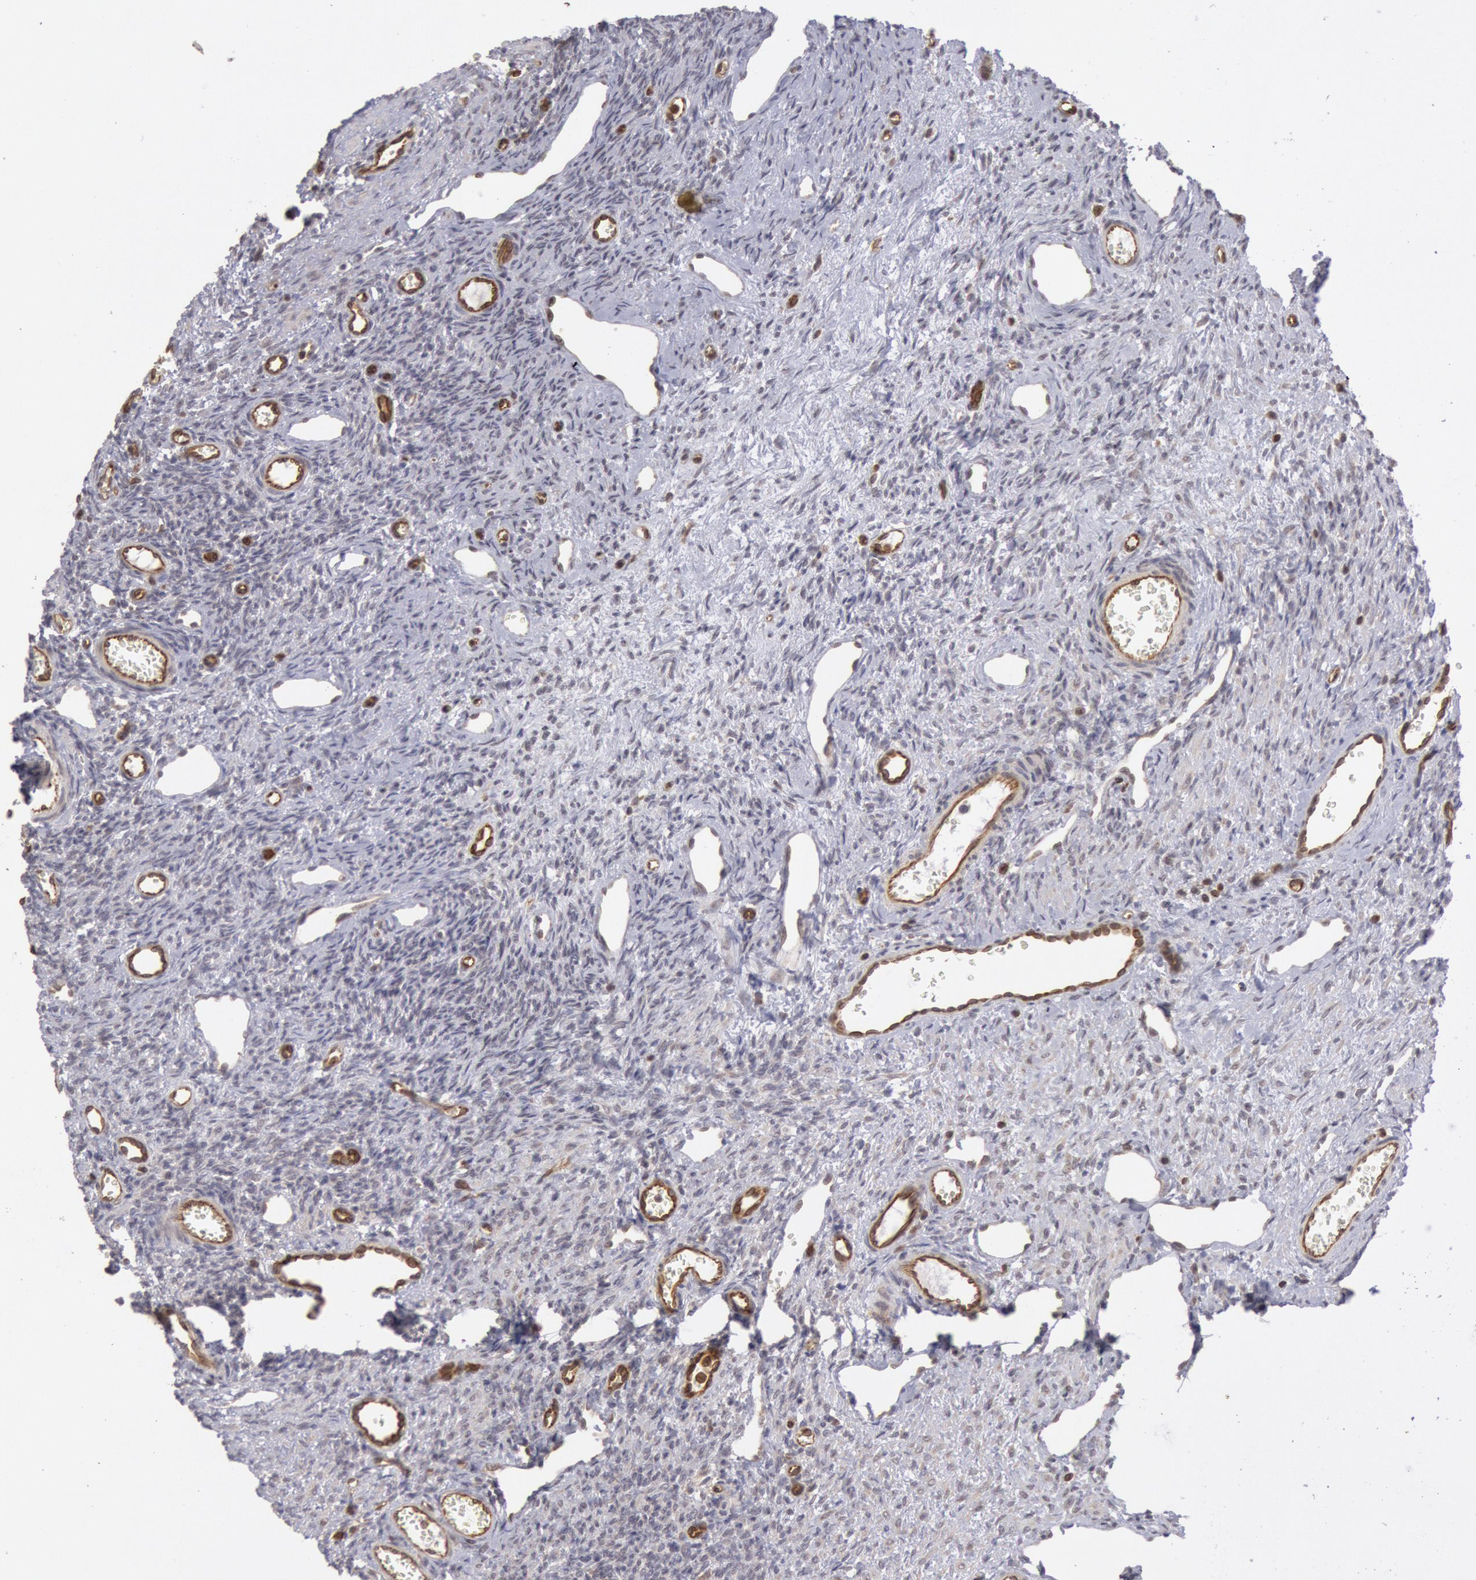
{"staining": {"intensity": "negative", "quantity": "none", "location": "none"}, "tissue": "ovary", "cell_type": "Ovarian stroma cells", "image_type": "normal", "snomed": [{"axis": "morphology", "description": "Normal tissue, NOS"}, {"axis": "topography", "description": "Ovary"}], "caption": "Immunohistochemistry (IHC) image of unremarkable ovary: human ovary stained with DAB (3,3'-diaminobenzidine) demonstrates no significant protein staining in ovarian stroma cells. (DAB immunohistochemistry (IHC), high magnification).", "gene": "ENSG00000250264", "patient": {"sex": "female", "age": 33}}